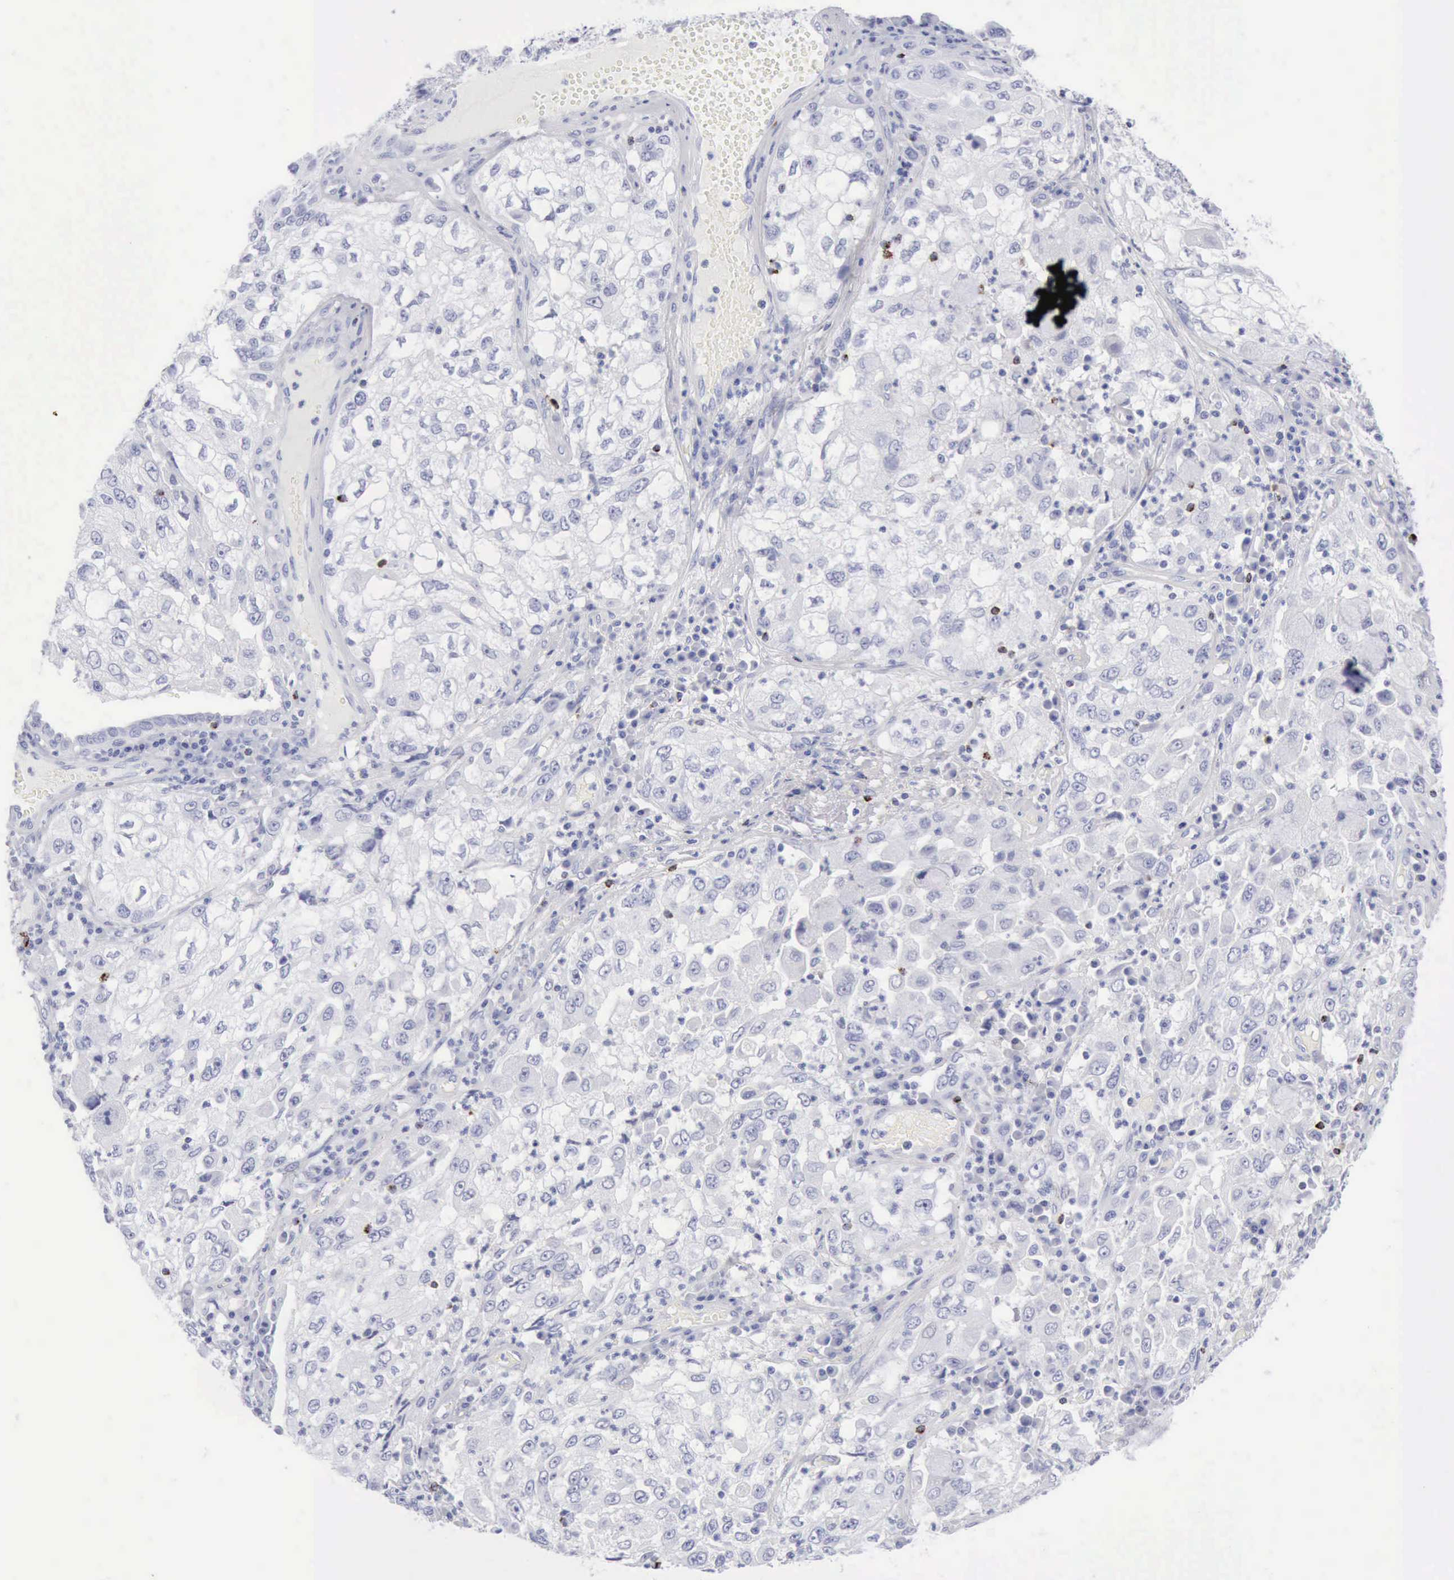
{"staining": {"intensity": "negative", "quantity": "none", "location": "none"}, "tissue": "cervical cancer", "cell_type": "Tumor cells", "image_type": "cancer", "snomed": [{"axis": "morphology", "description": "Squamous cell carcinoma, NOS"}, {"axis": "topography", "description": "Cervix"}], "caption": "Tumor cells show no significant protein expression in squamous cell carcinoma (cervical).", "gene": "GZMB", "patient": {"sex": "female", "age": 36}}